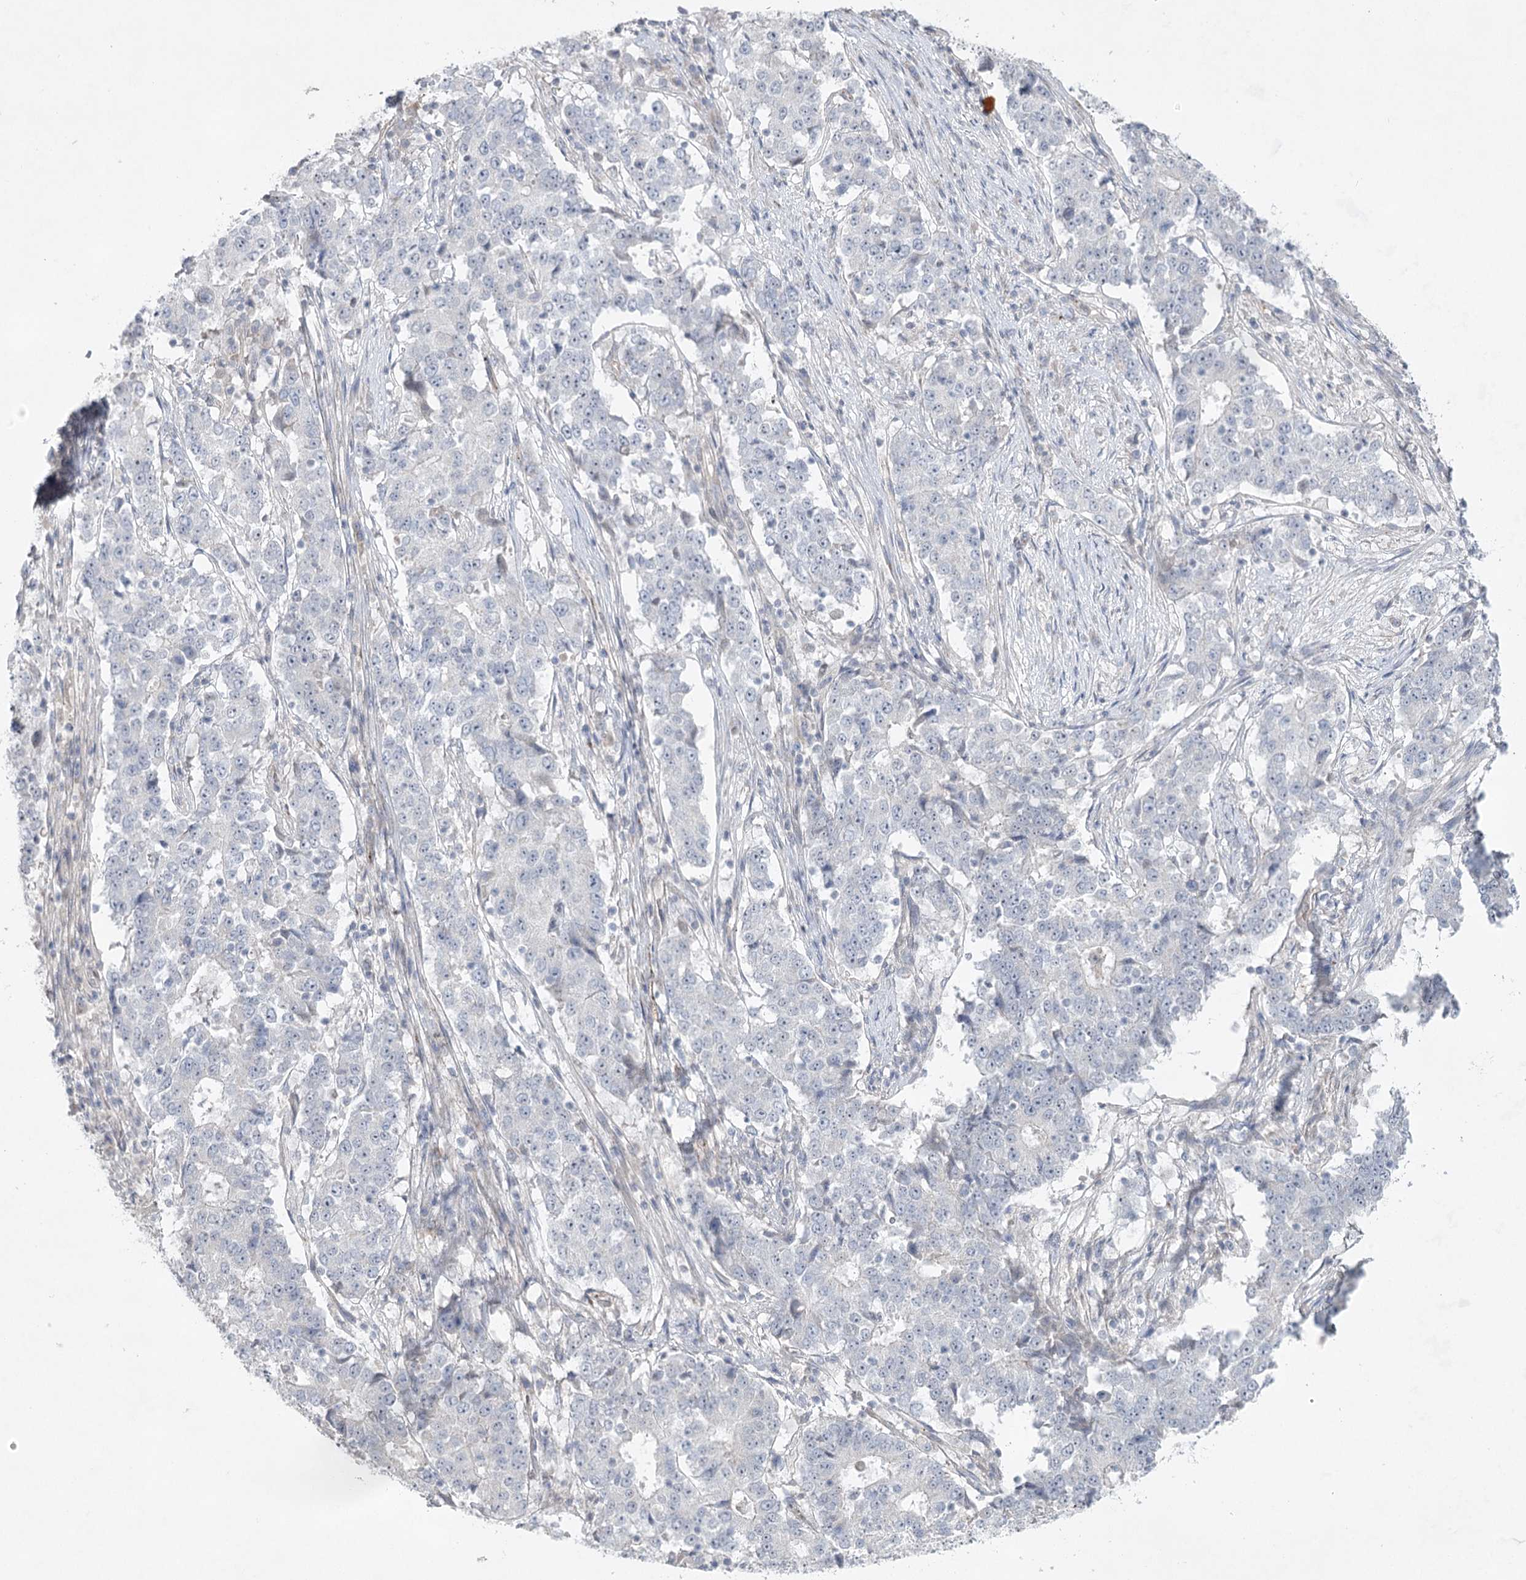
{"staining": {"intensity": "negative", "quantity": "none", "location": "none"}, "tissue": "stomach cancer", "cell_type": "Tumor cells", "image_type": "cancer", "snomed": [{"axis": "morphology", "description": "Adenocarcinoma, NOS"}, {"axis": "topography", "description": "Stomach"}], "caption": "The photomicrograph displays no staining of tumor cells in stomach cancer (adenocarcinoma).", "gene": "AMTN", "patient": {"sex": "male", "age": 59}}